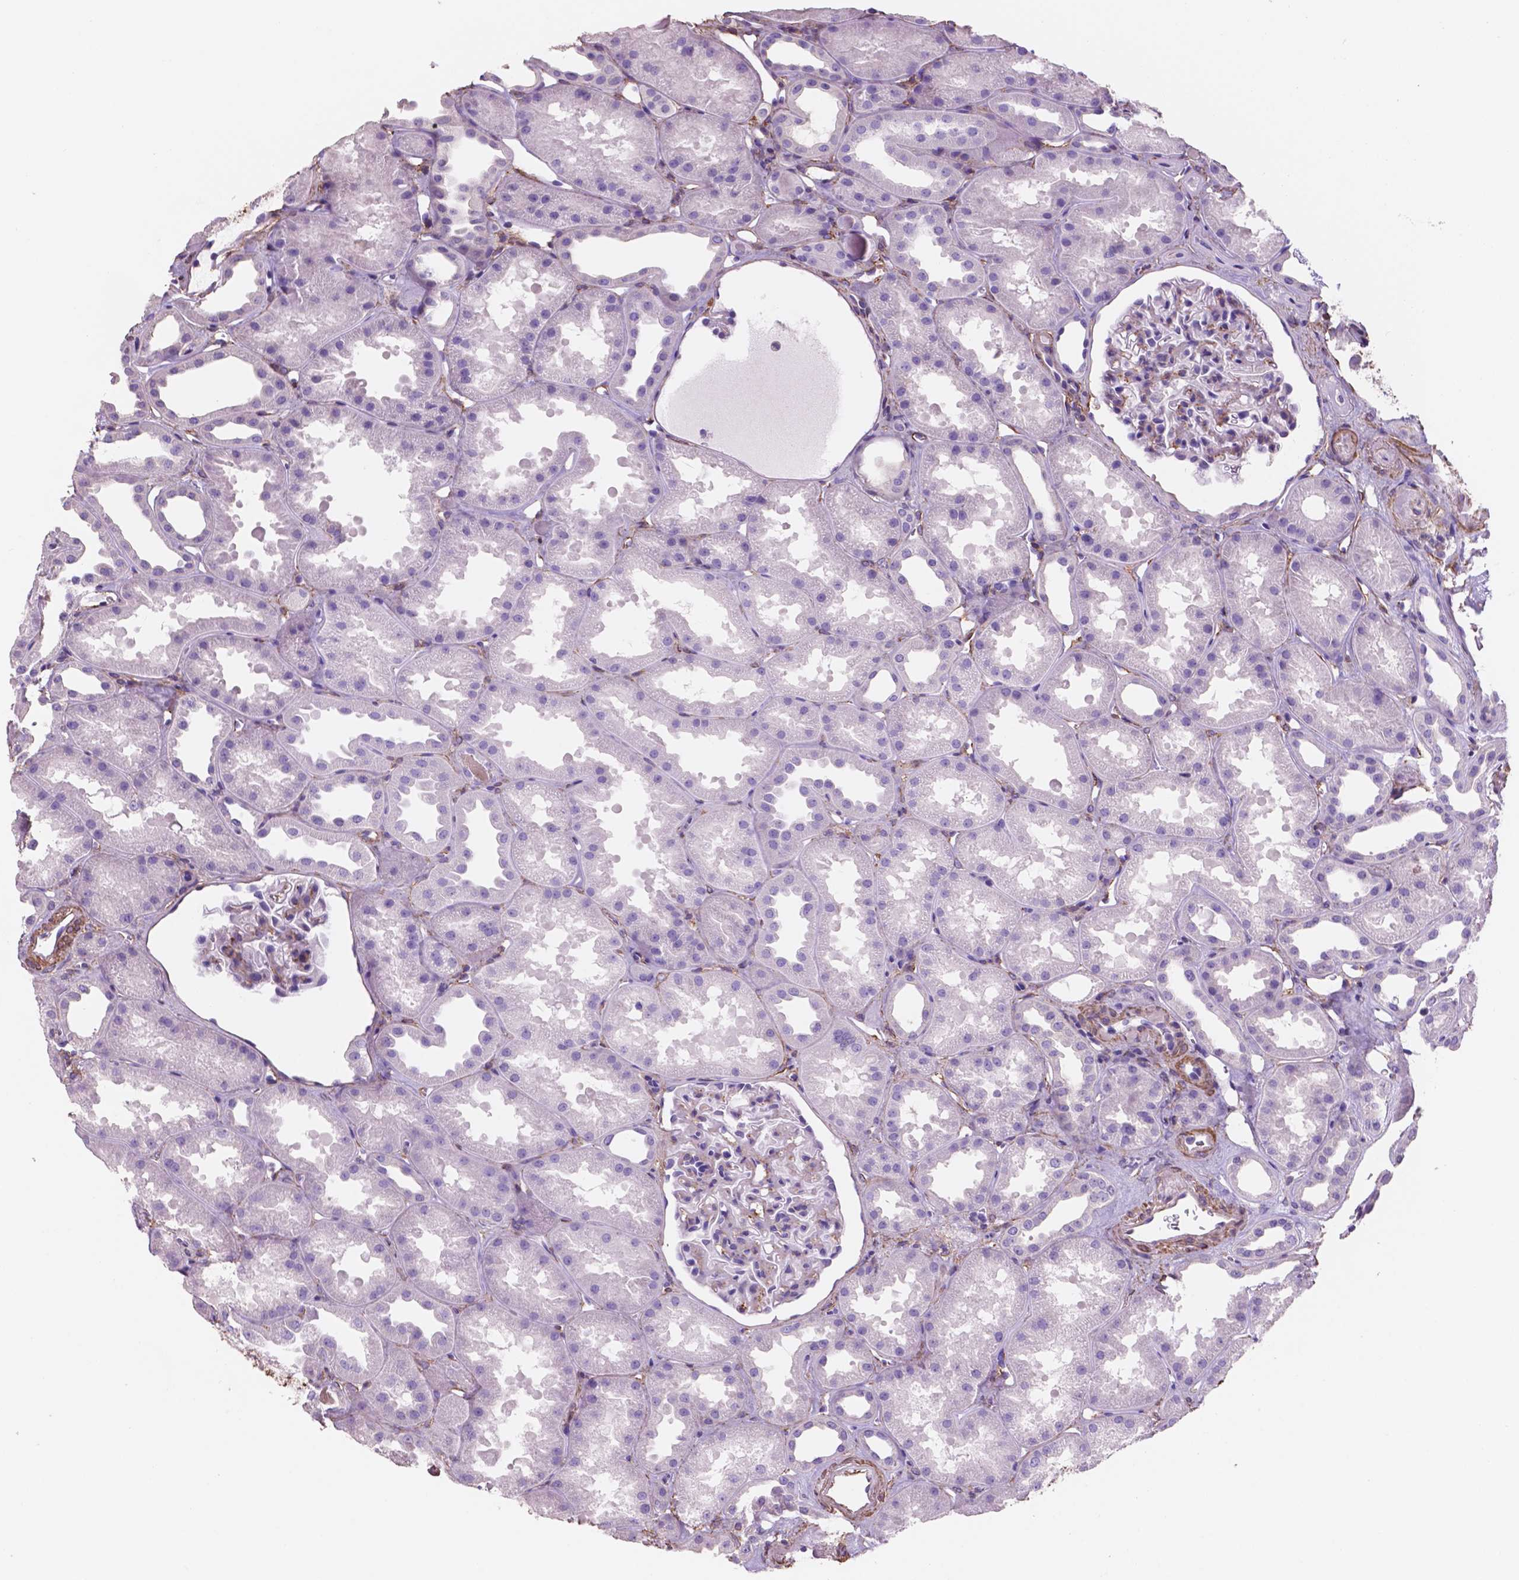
{"staining": {"intensity": "negative", "quantity": "none", "location": "none"}, "tissue": "kidney", "cell_type": "Cells in glomeruli", "image_type": "normal", "snomed": [{"axis": "morphology", "description": "Normal tissue, NOS"}, {"axis": "topography", "description": "Kidney"}], "caption": "This is an immunohistochemistry photomicrograph of normal human kidney. There is no positivity in cells in glomeruli.", "gene": "TOR2A", "patient": {"sex": "male", "age": 61}}